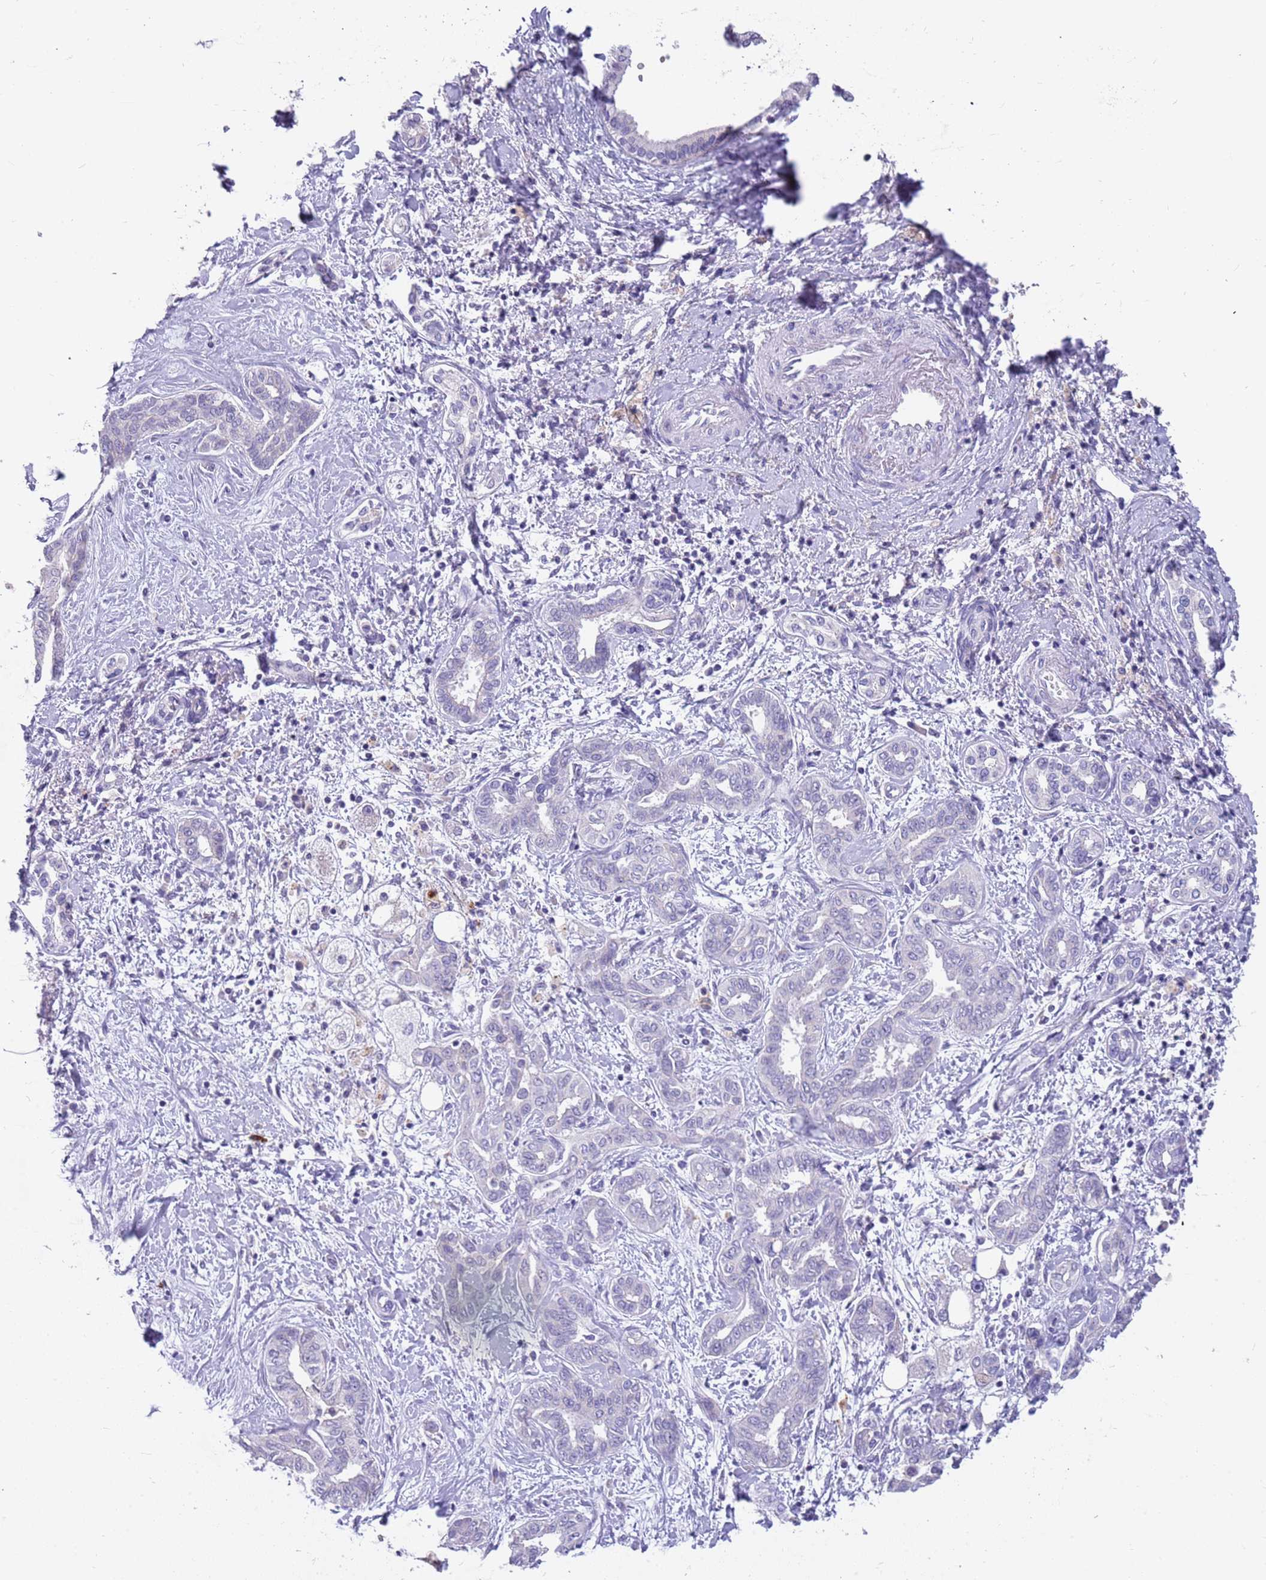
{"staining": {"intensity": "negative", "quantity": "none", "location": "none"}, "tissue": "liver cancer", "cell_type": "Tumor cells", "image_type": "cancer", "snomed": [{"axis": "morphology", "description": "Cholangiocarcinoma"}, {"axis": "topography", "description": "Liver"}], "caption": "This is an immunohistochemistry image of liver cholangiocarcinoma. There is no expression in tumor cells.", "gene": "RHCG", "patient": {"sex": "female", "age": 77}}